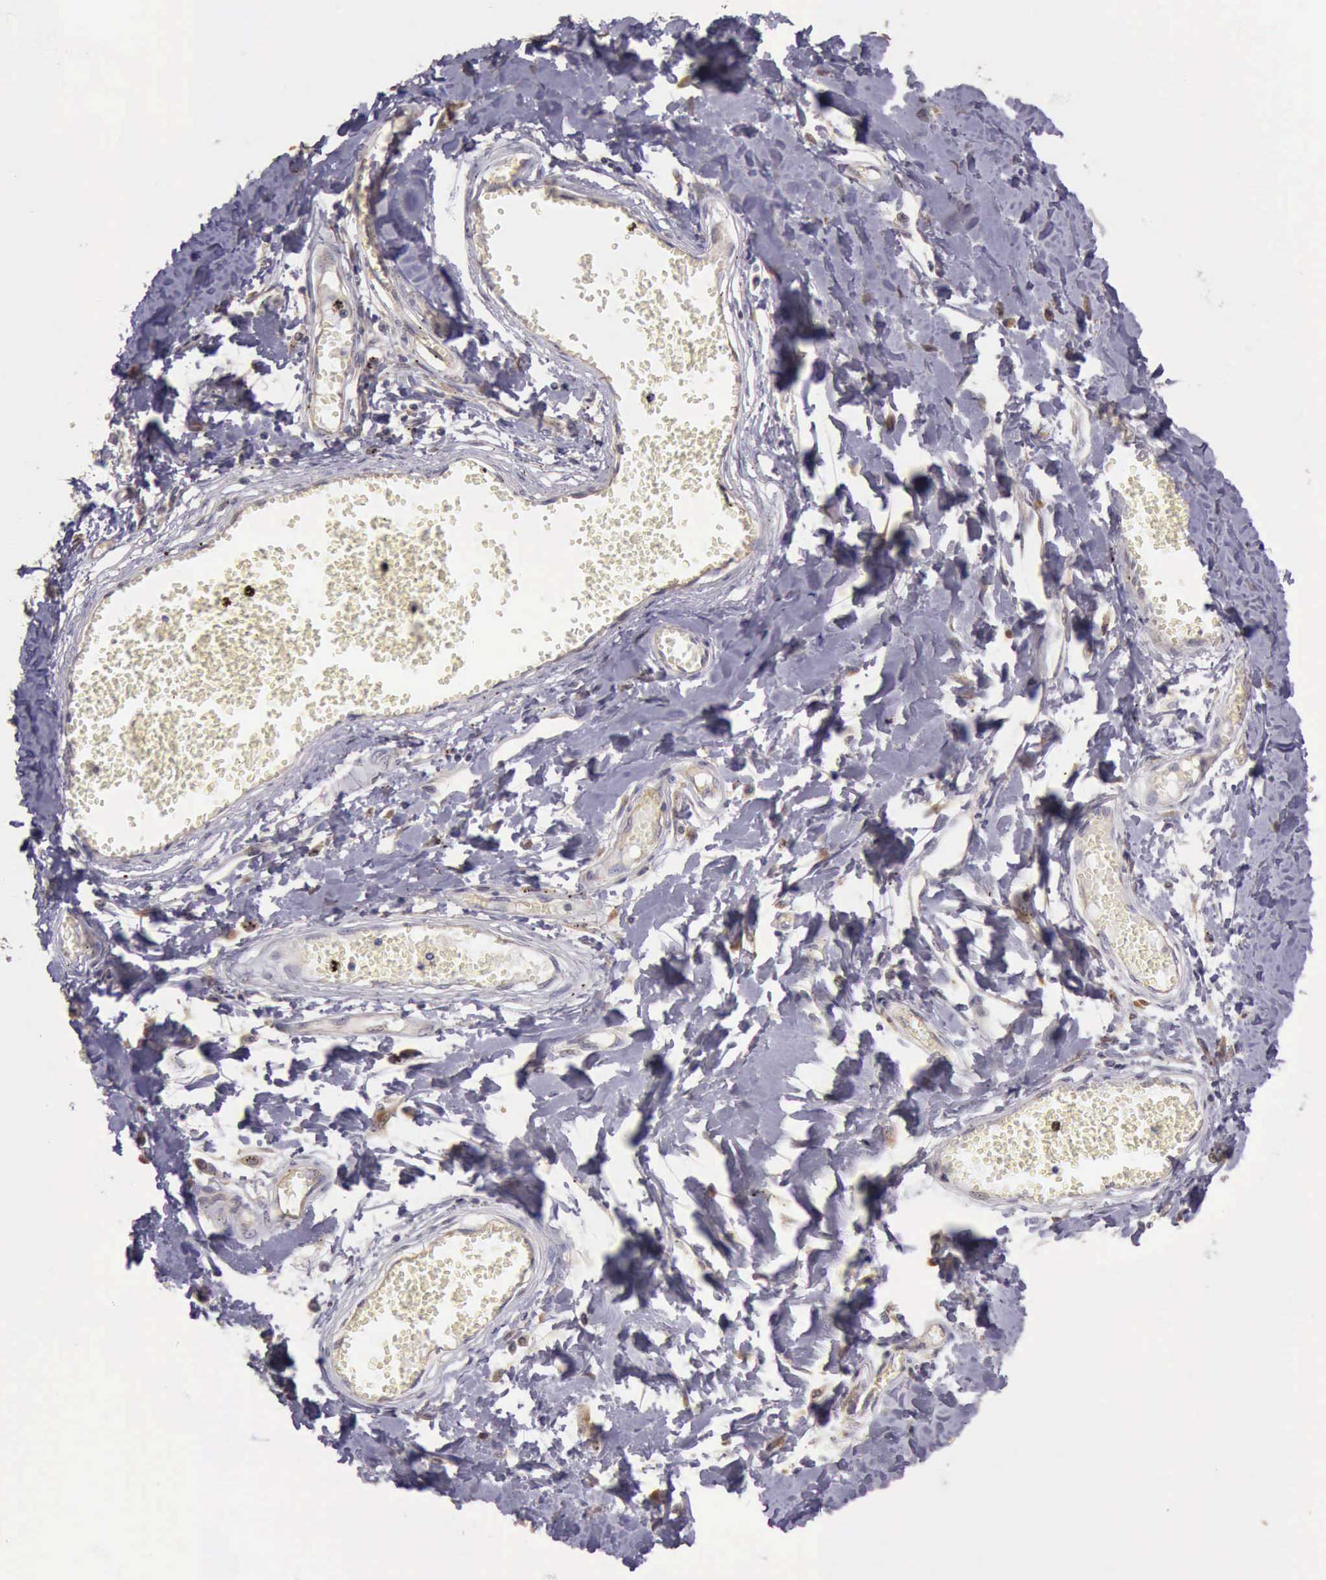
{"staining": {"intensity": "weak", "quantity": ">75%", "location": "cytoplasmic/membranous"}, "tissue": "adipose tissue", "cell_type": "Adipocytes", "image_type": "normal", "snomed": [{"axis": "morphology", "description": "Normal tissue, NOS"}, {"axis": "morphology", "description": "Sarcoma, NOS"}, {"axis": "topography", "description": "Skin"}, {"axis": "topography", "description": "Soft tissue"}], "caption": "Immunohistochemistry (IHC) of benign adipose tissue reveals low levels of weak cytoplasmic/membranous staining in about >75% of adipocytes. (DAB (3,3'-diaminobenzidine) IHC, brown staining for protein, blue staining for nuclei).", "gene": "EIF5", "patient": {"sex": "female", "age": 51}}